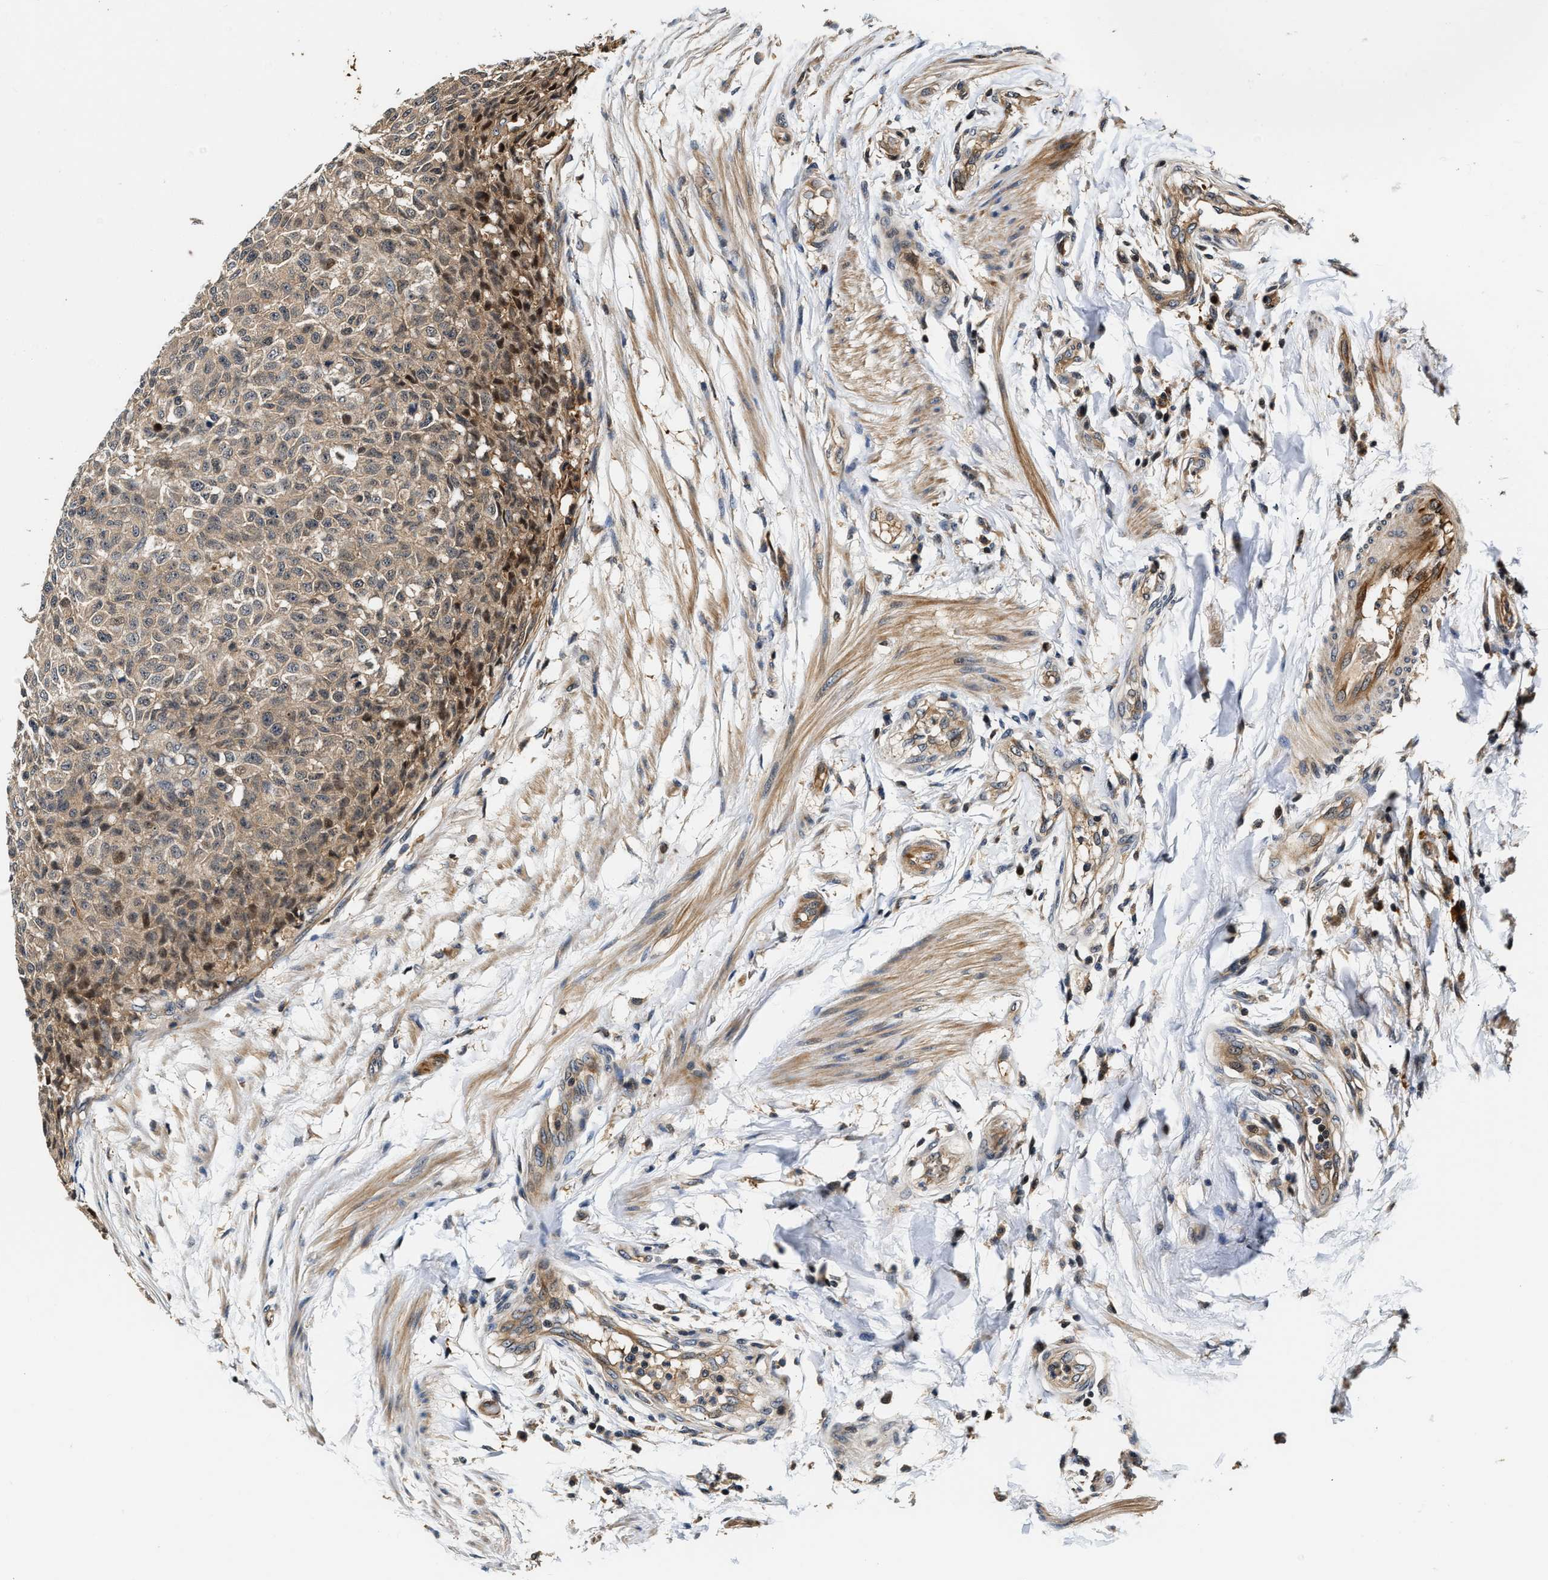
{"staining": {"intensity": "weak", "quantity": ">75%", "location": "cytoplasmic/membranous"}, "tissue": "testis cancer", "cell_type": "Tumor cells", "image_type": "cancer", "snomed": [{"axis": "morphology", "description": "Seminoma, NOS"}, {"axis": "topography", "description": "Testis"}], "caption": "Immunohistochemical staining of testis seminoma exhibits low levels of weak cytoplasmic/membranous protein positivity in approximately >75% of tumor cells. (brown staining indicates protein expression, while blue staining denotes nuclei).", "gene": "TUT7", "patient": {"sex": "male", "age": 59}}